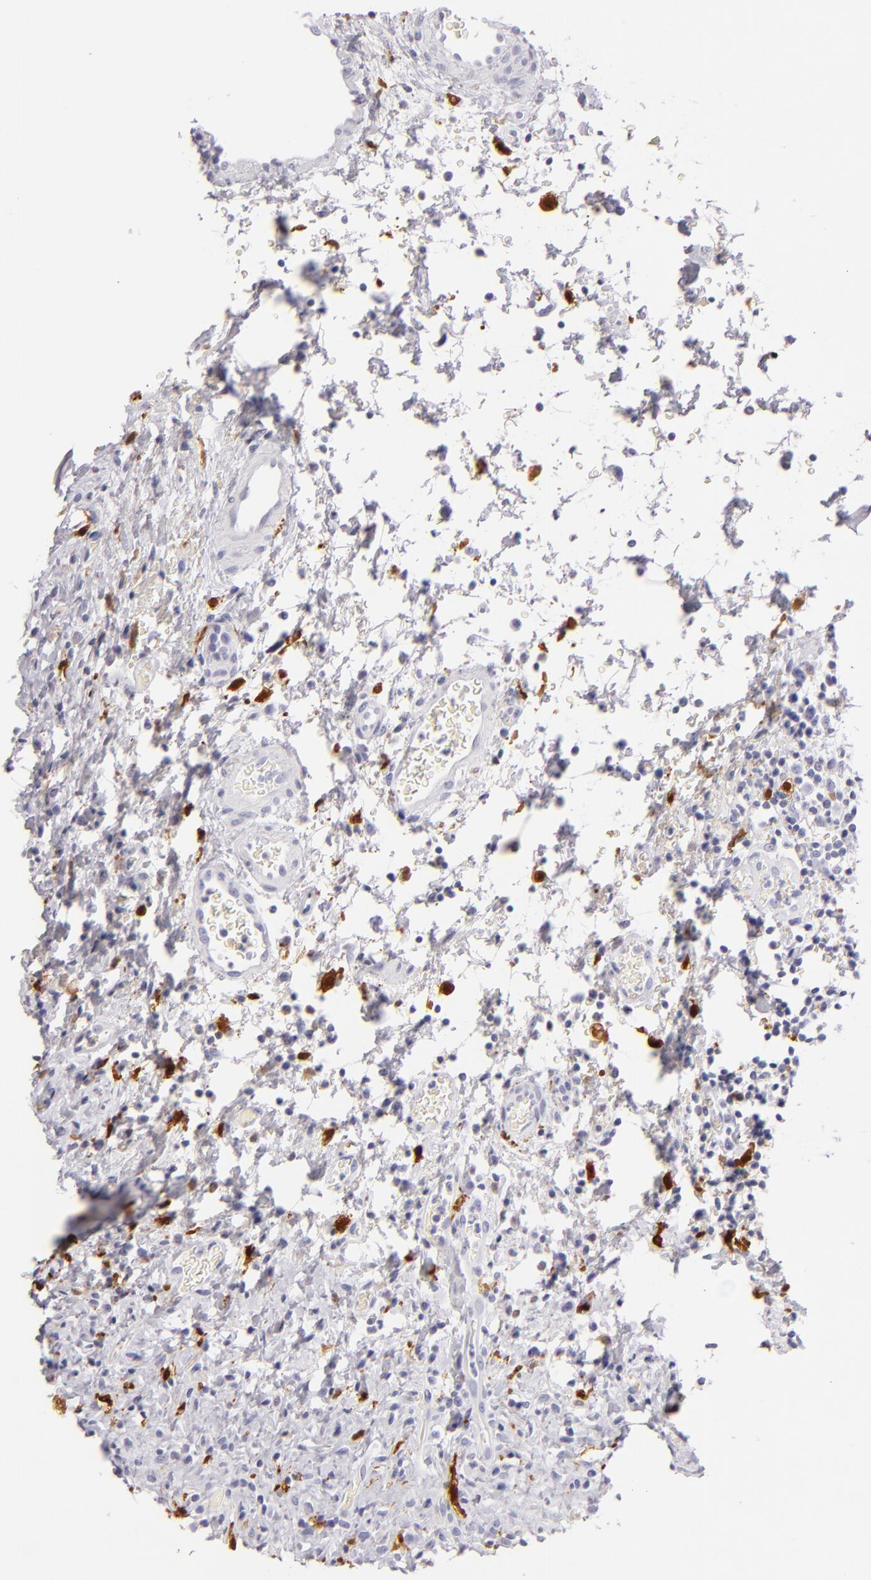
{"staining": {"intensity": "negative", "quantity": "none", "location": "none"}, "tissue": "urinary bladder", "cell_type": "Urothelial cells", "image_type": "normal", "snomed": [{"axis": "morphology", "description": "Normal tissue, NOS"}, {"axis": "topography", "description": "Urinary bladder"}], "caption": "The IHC histopathology image has no significant expression in urothelial cells of urinary bladder. (DAB immunohistochemistry visualized using brightfield microscopy, high magnification).", "gene": "F13A1", "patient": {"sex": "male", "age": 51}}